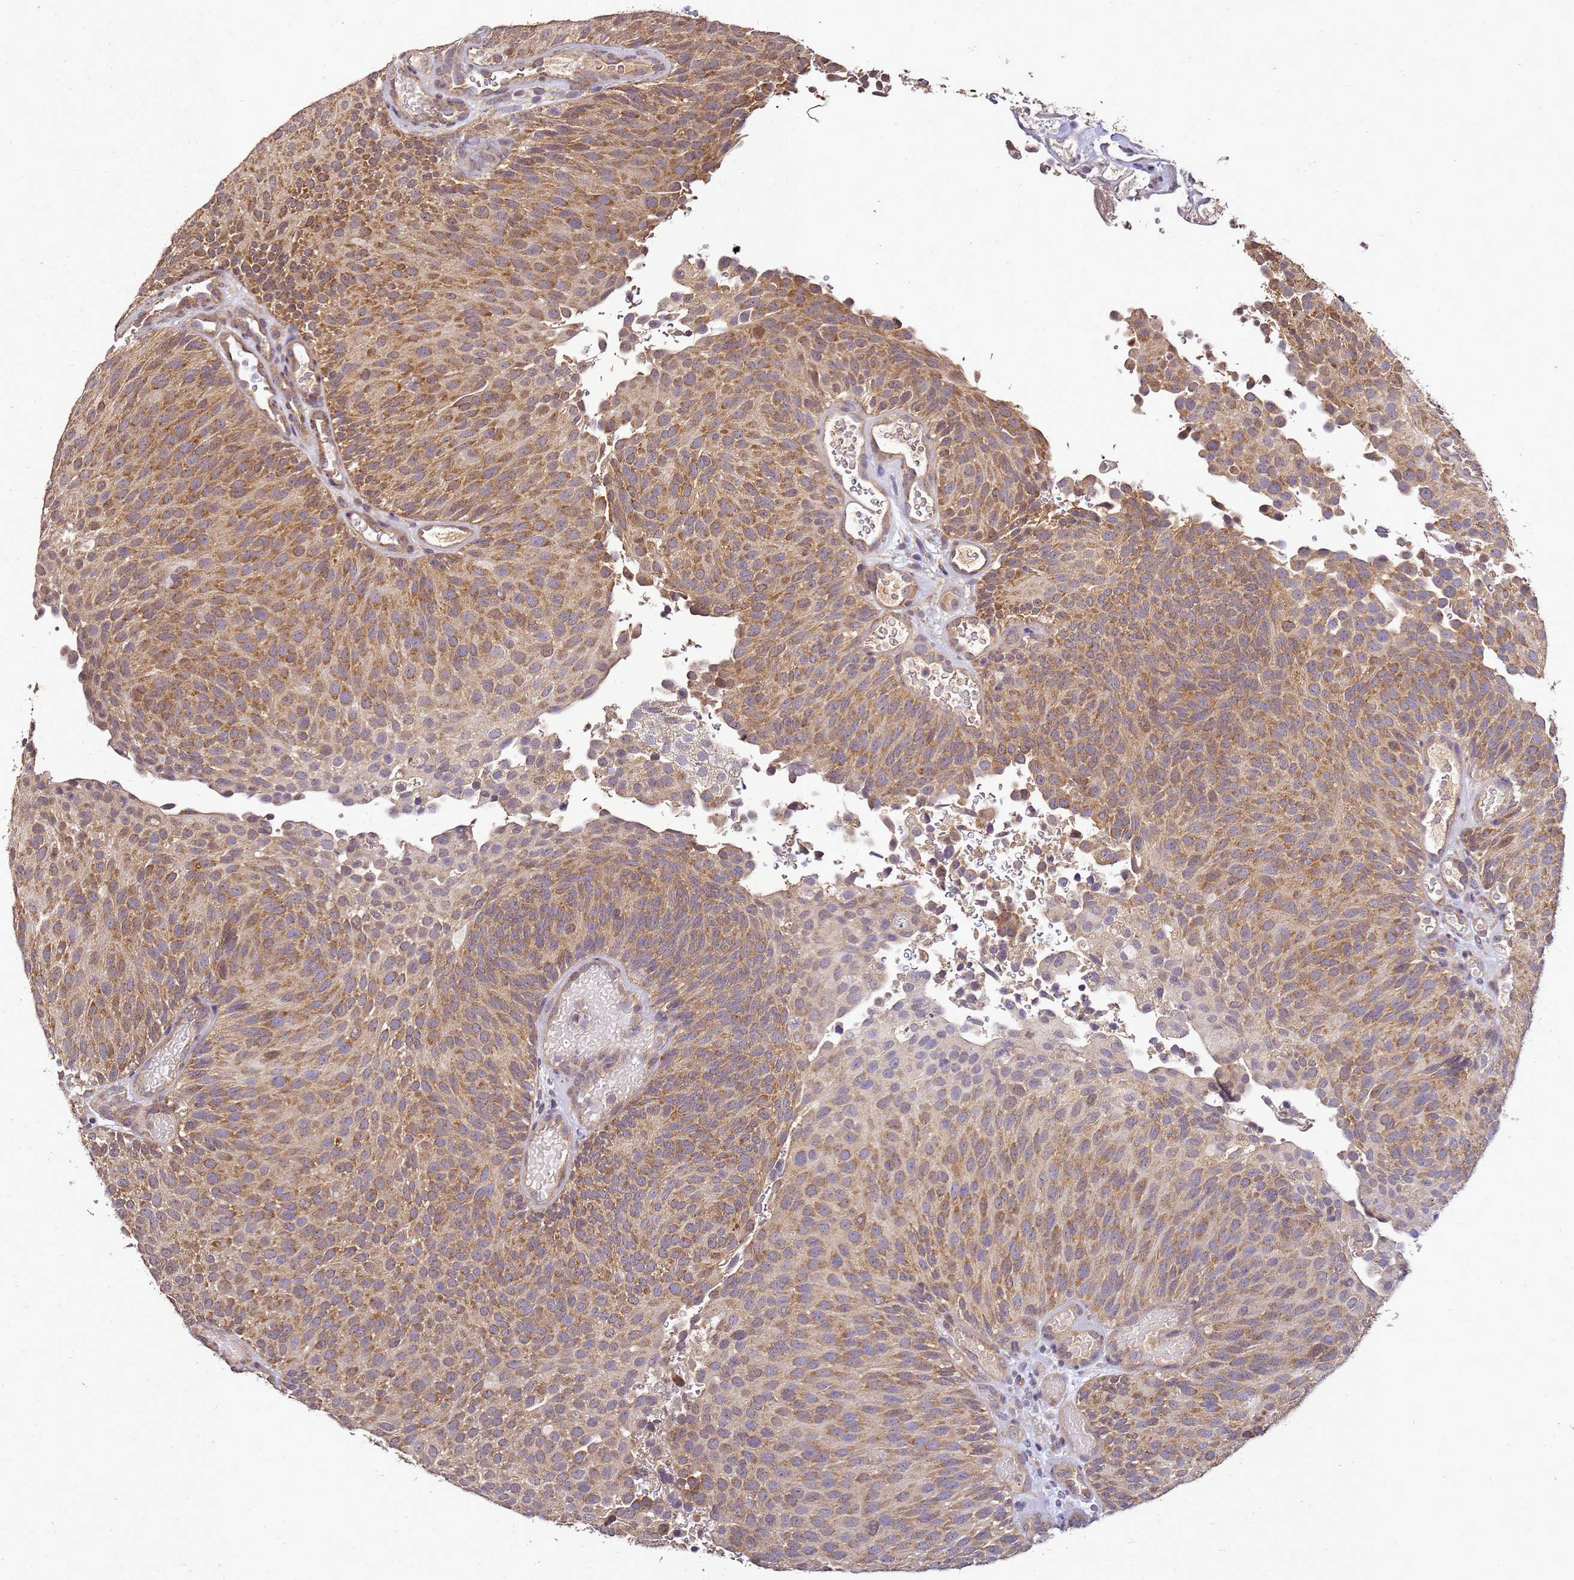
{"staining": {"intensity": "moderate", "quantity": ">75%", "location": "cytoplasmic/membranous"}, "tissue": "urothelial cancer", "cell_type": "Tumor cells", "image_type": "cancer", "snomed": [{"axis": "morphology", "description": "Urothelial carcinoma, Low grade"}, {"axis": "topography", "description": "Urinary bladder"}], "caption": "This histopathology image displays urothelial cancer stained with immunohistochemistry to label a protein in brown. The cytoplasmic/membranous of tumor cells show moderate positivity for the protein. Nuclei are counter-stained blue.", "gene": "ANKRD17", "patient": {"sex": "male", "age": 78}}